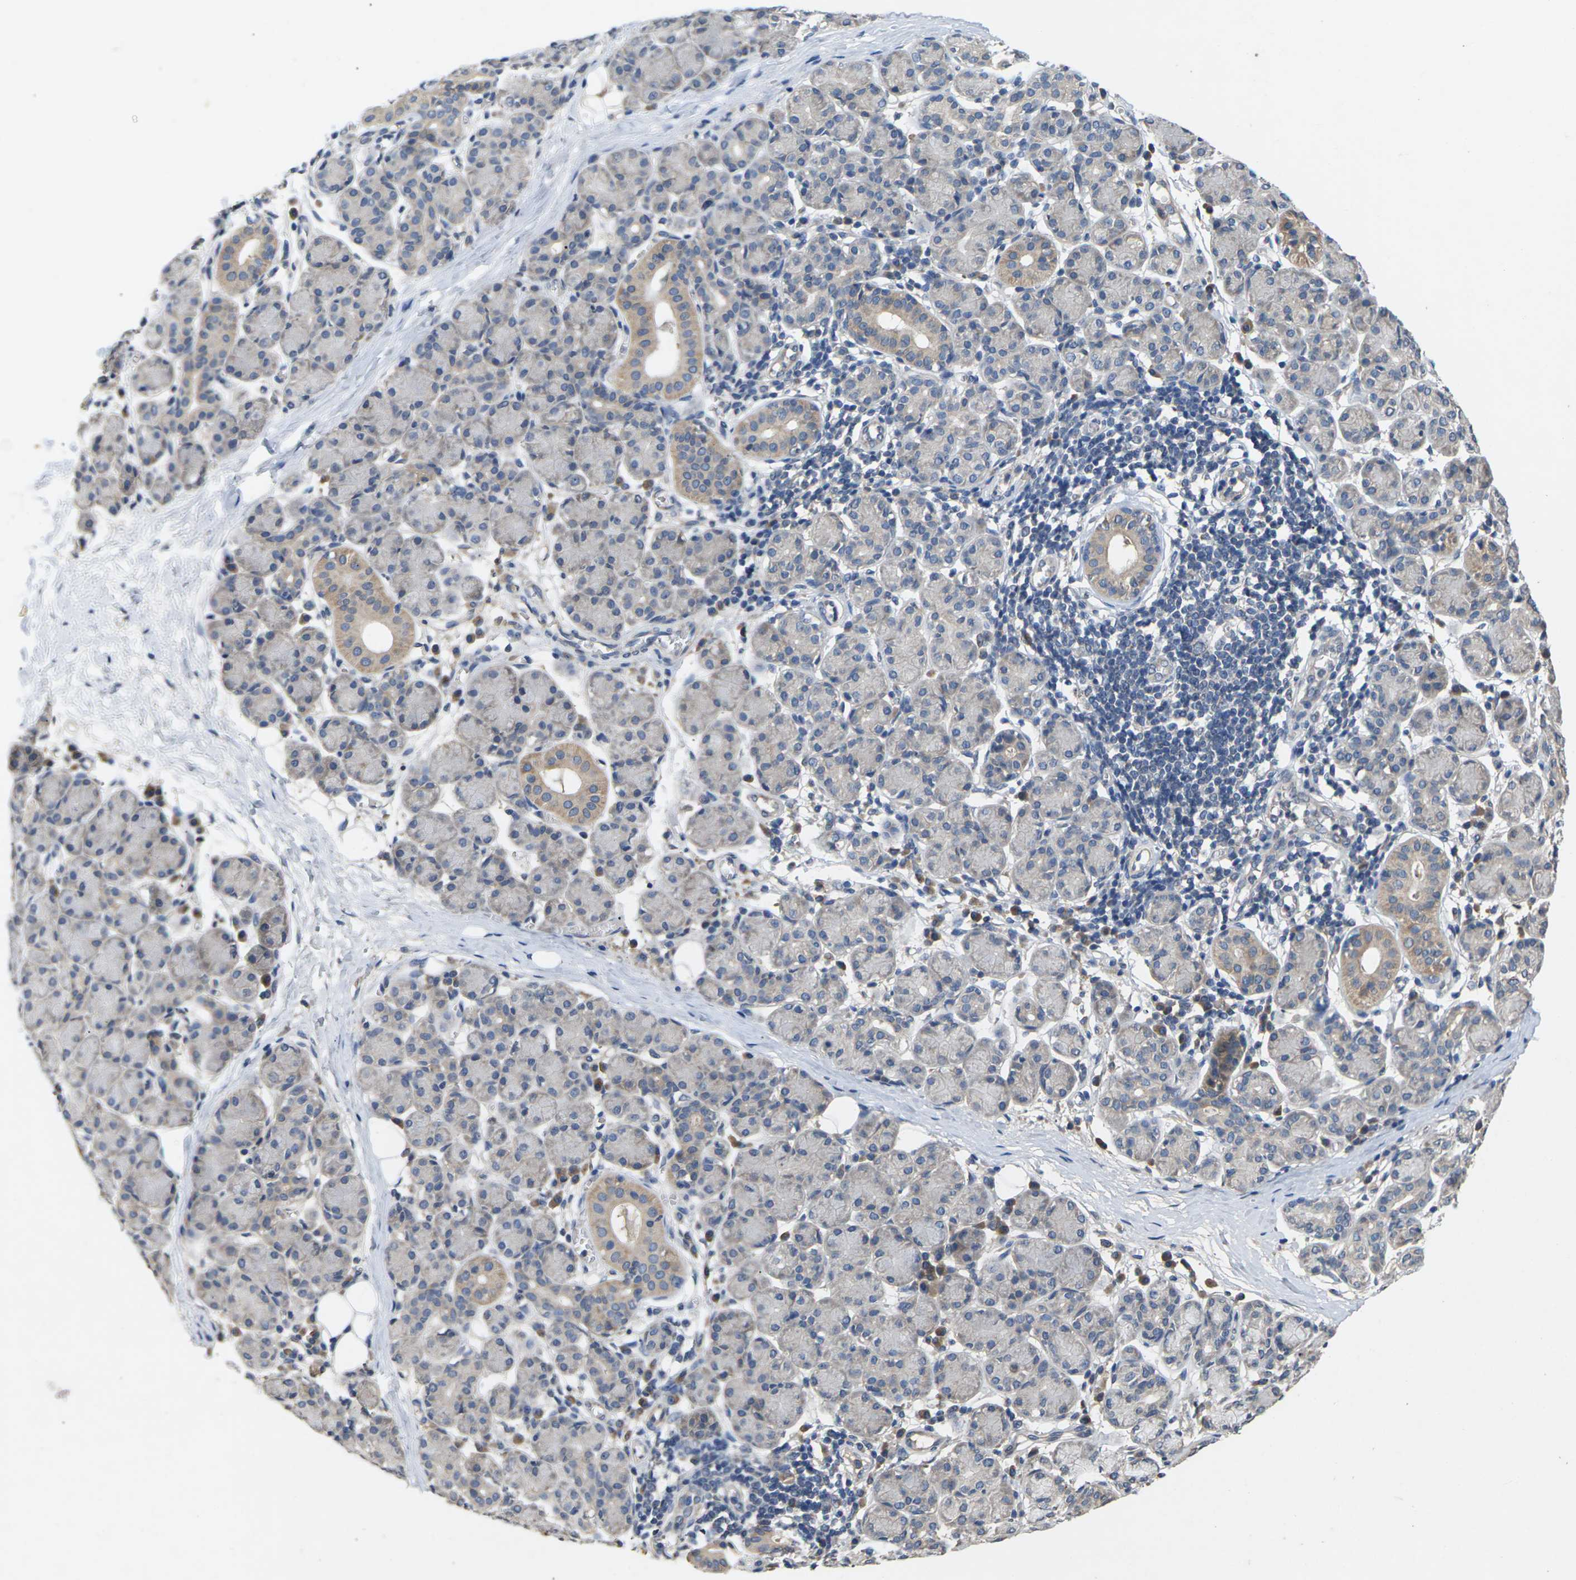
{"staining": {"intensity": "weak", "quantity": "<25%", "location": "cytoplasmic/membranous"}, "tissue": "salivary gland", "cell_type": "Glandular cells", "image_type": "normal", "snomed": [{"axis": "morphology", "description": "Normal tissue, NOS"}, {"axis": "morphology", "description": "Inflammation, NOS"}, {"axis": "topography", "description": "Lymph node"}, {"axis": "topography", "description": "Salivary gland"}], "caption": "Immunohistochemistry (IHC) histopathology image of benign salivary gland stained for a protein (brown), which shows no staining in glandular cells.", "gene": "SLC2A2", "patient": {"sex": "male", "age": 3}}